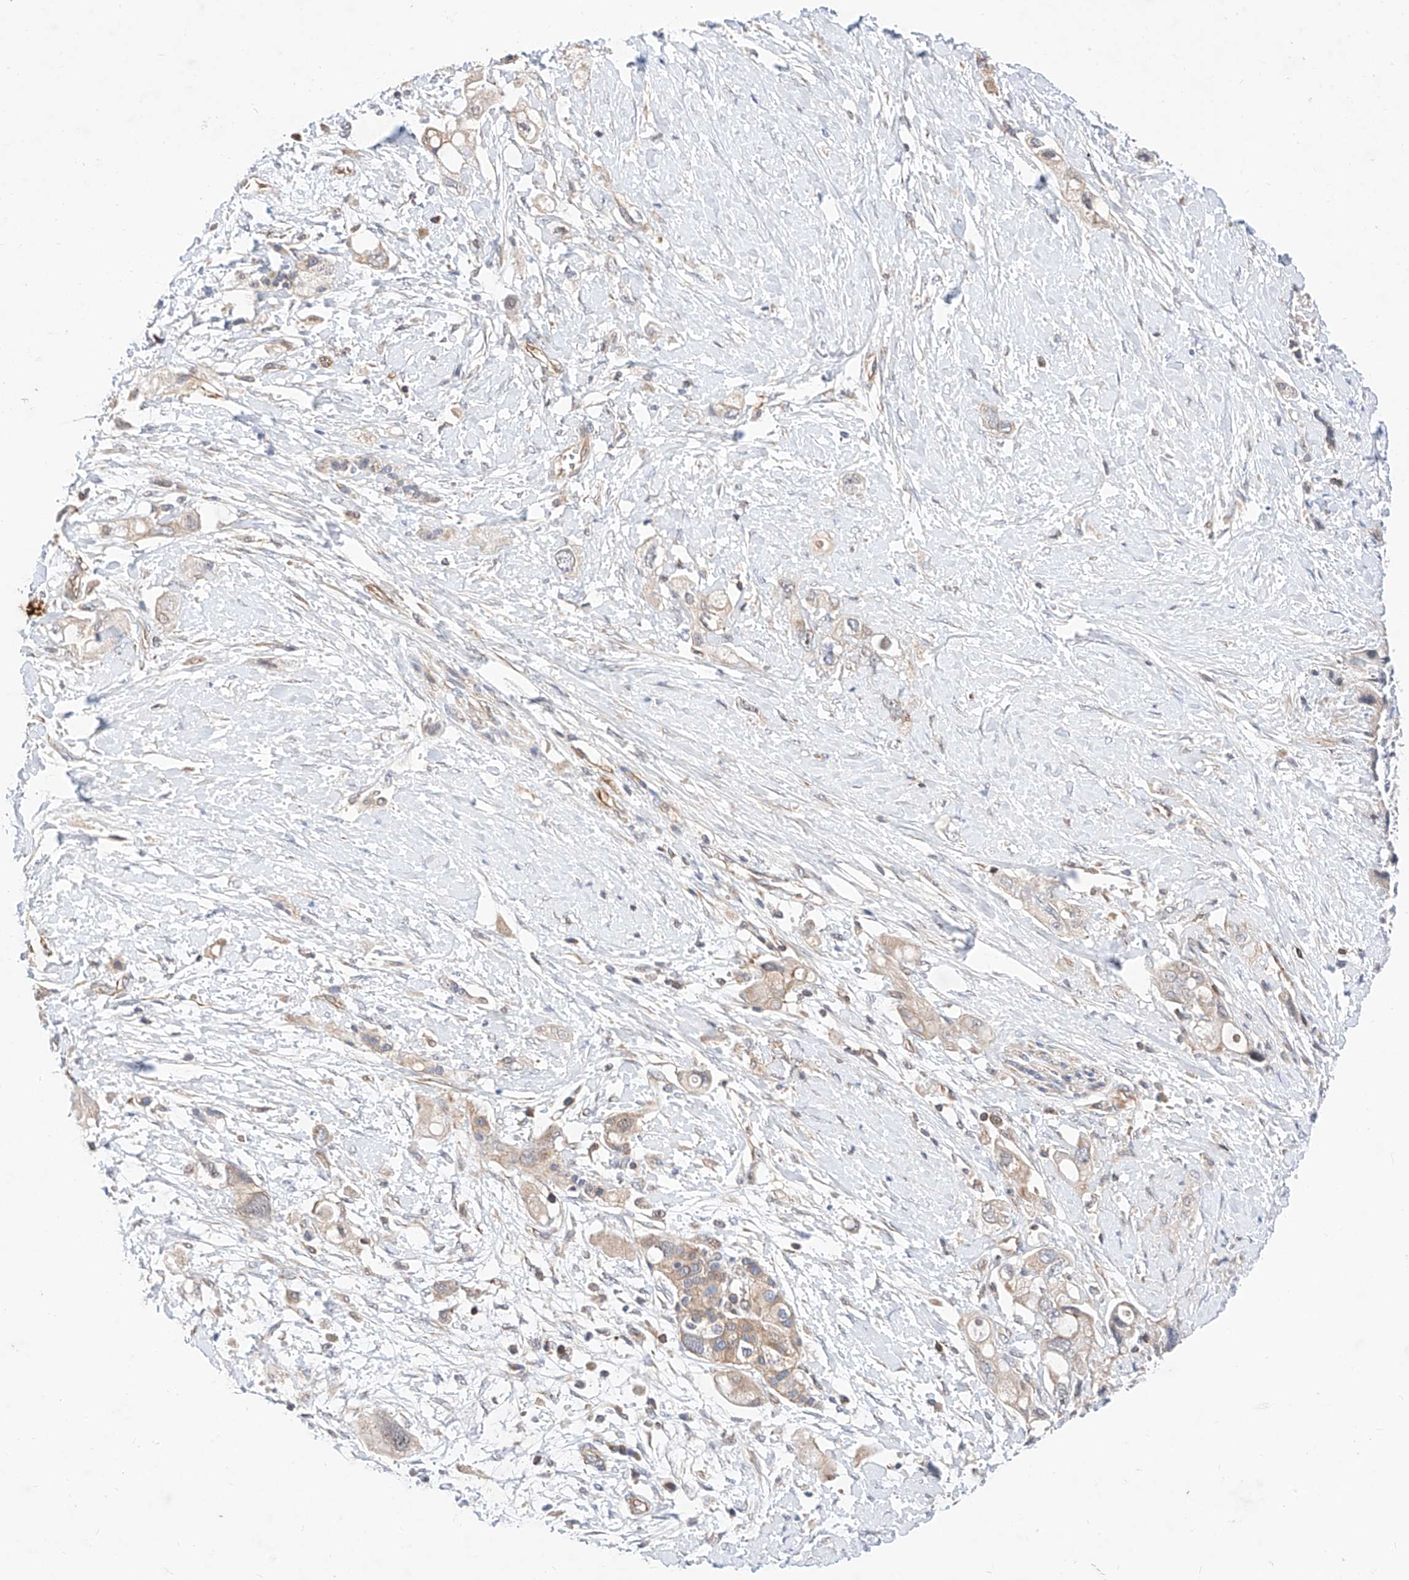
{"staining": {"intensity": "weak", "quantity": "25%-75%", "location": "cytoplasmic/membranous"}, "tissue": "pancreatic cancer", "cell_type": "Tumor cells", "image_type": "cancer", "snomed": [{"axis": "morphology", "description": "Adenocarcinoma, NOS"}, {"axis": "topography", "description": "Pancreas"}], "caption": "A brown stain labels weak cytoplasmic/membranous staining of a protein in pancreatic adenocarcinoma tumor cells. (Brightfield microscopy of DAB IHC at high magnification).", "gene": "NR1D1", "patient": {"sex": "female", "age": 56}}